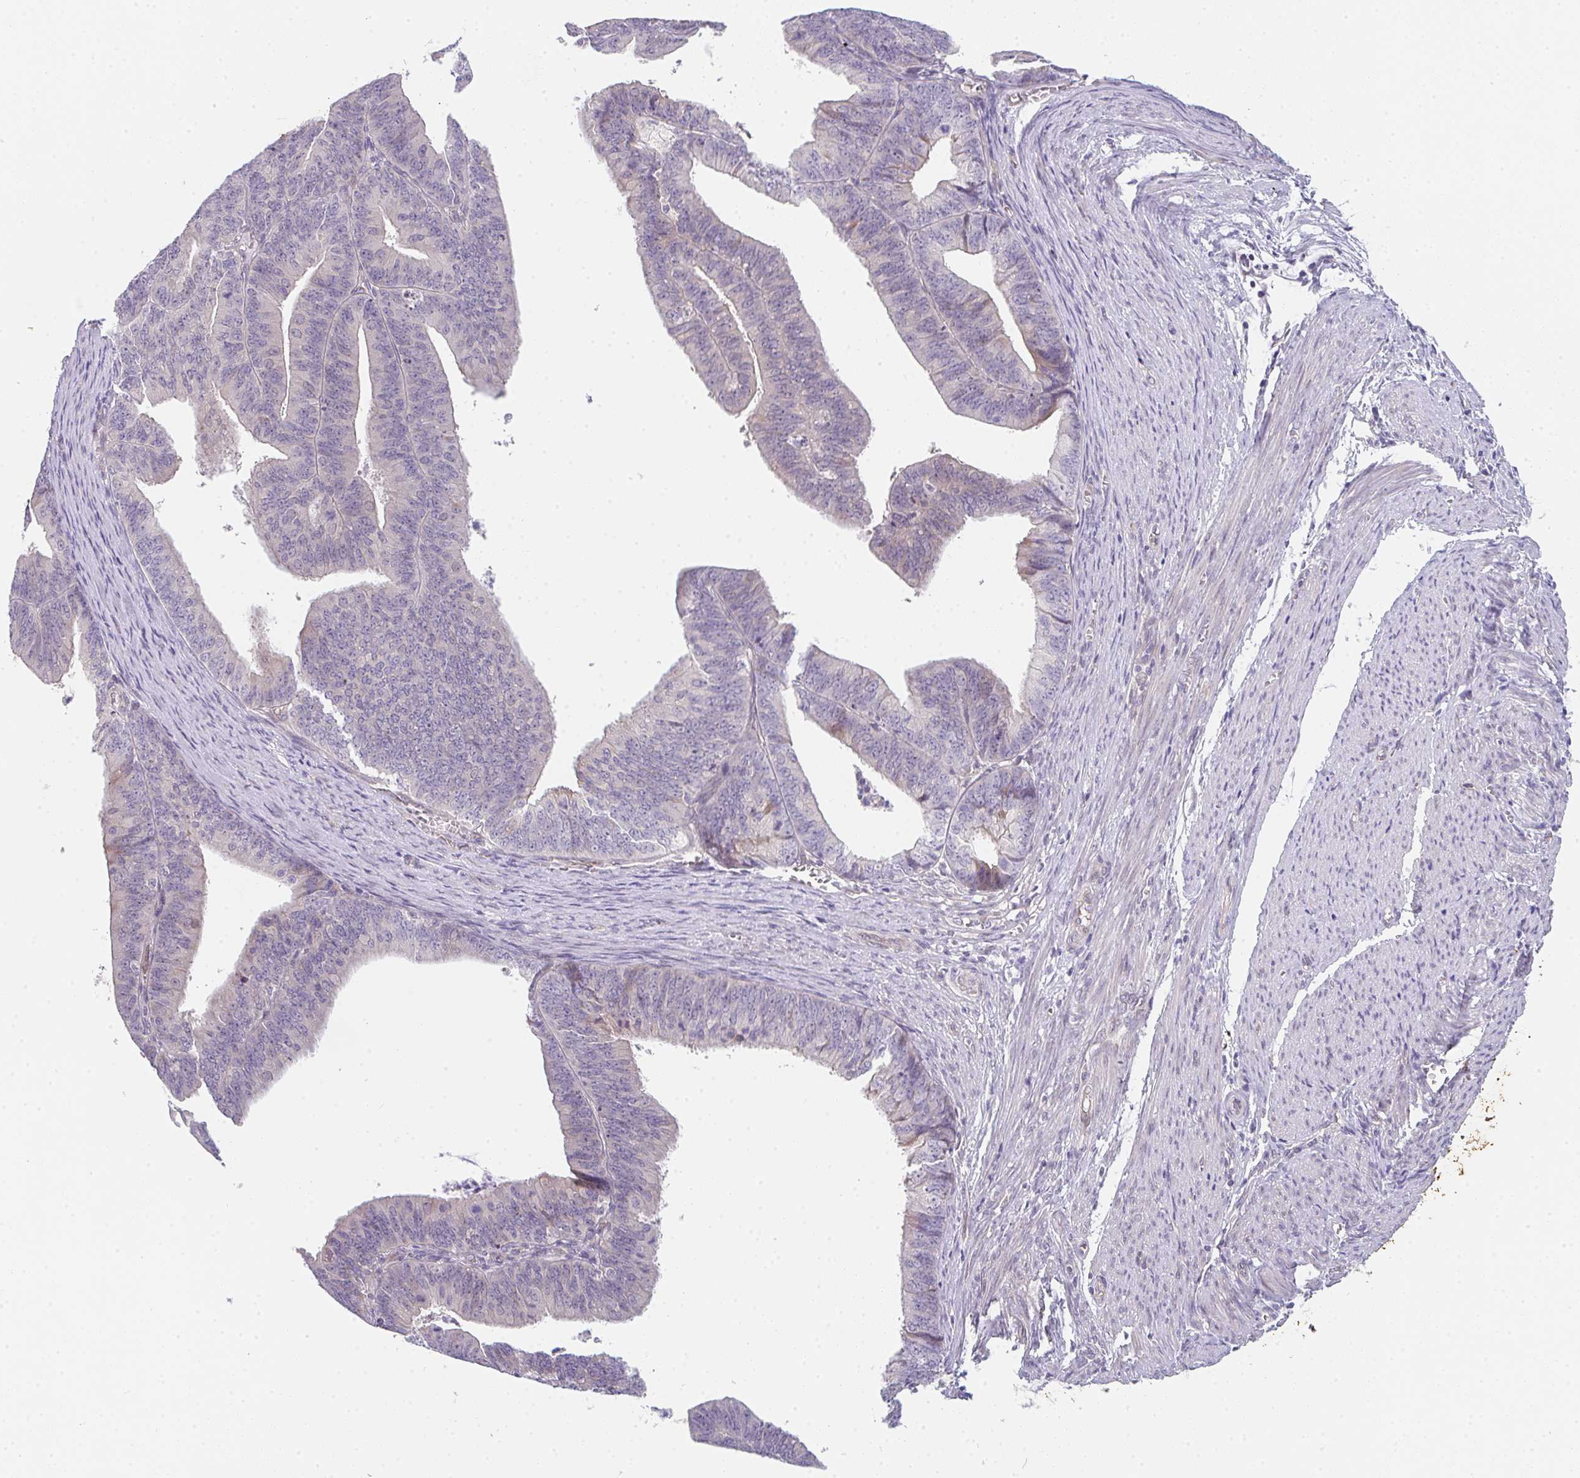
{"staining": {"intensity": "negative", "quantity": "none", "location": "none"}, "tissue": "endometrial cancer", "cell_type": "Tumor cells", "image_type": "cancer", "snomed": [{"axis": "morphology", "description": "Adenocarcinoma, NOS"}, {"axis": "topography", "description": "Endometrium"}], "caption": "DAB (3,3'-diaminobenzidine) immunohistochemical staining of human adenocarcinoma (endometrial) exhibits no significant positivity in tumor cells. The staining is performed using DAB (3,3'-diaminobenzidine) brown chromogen with nuclei counter-stained in using hematoxylin.", "gene": "TNFRSF10A", "patient": {"sex": "female", "age": 73}}